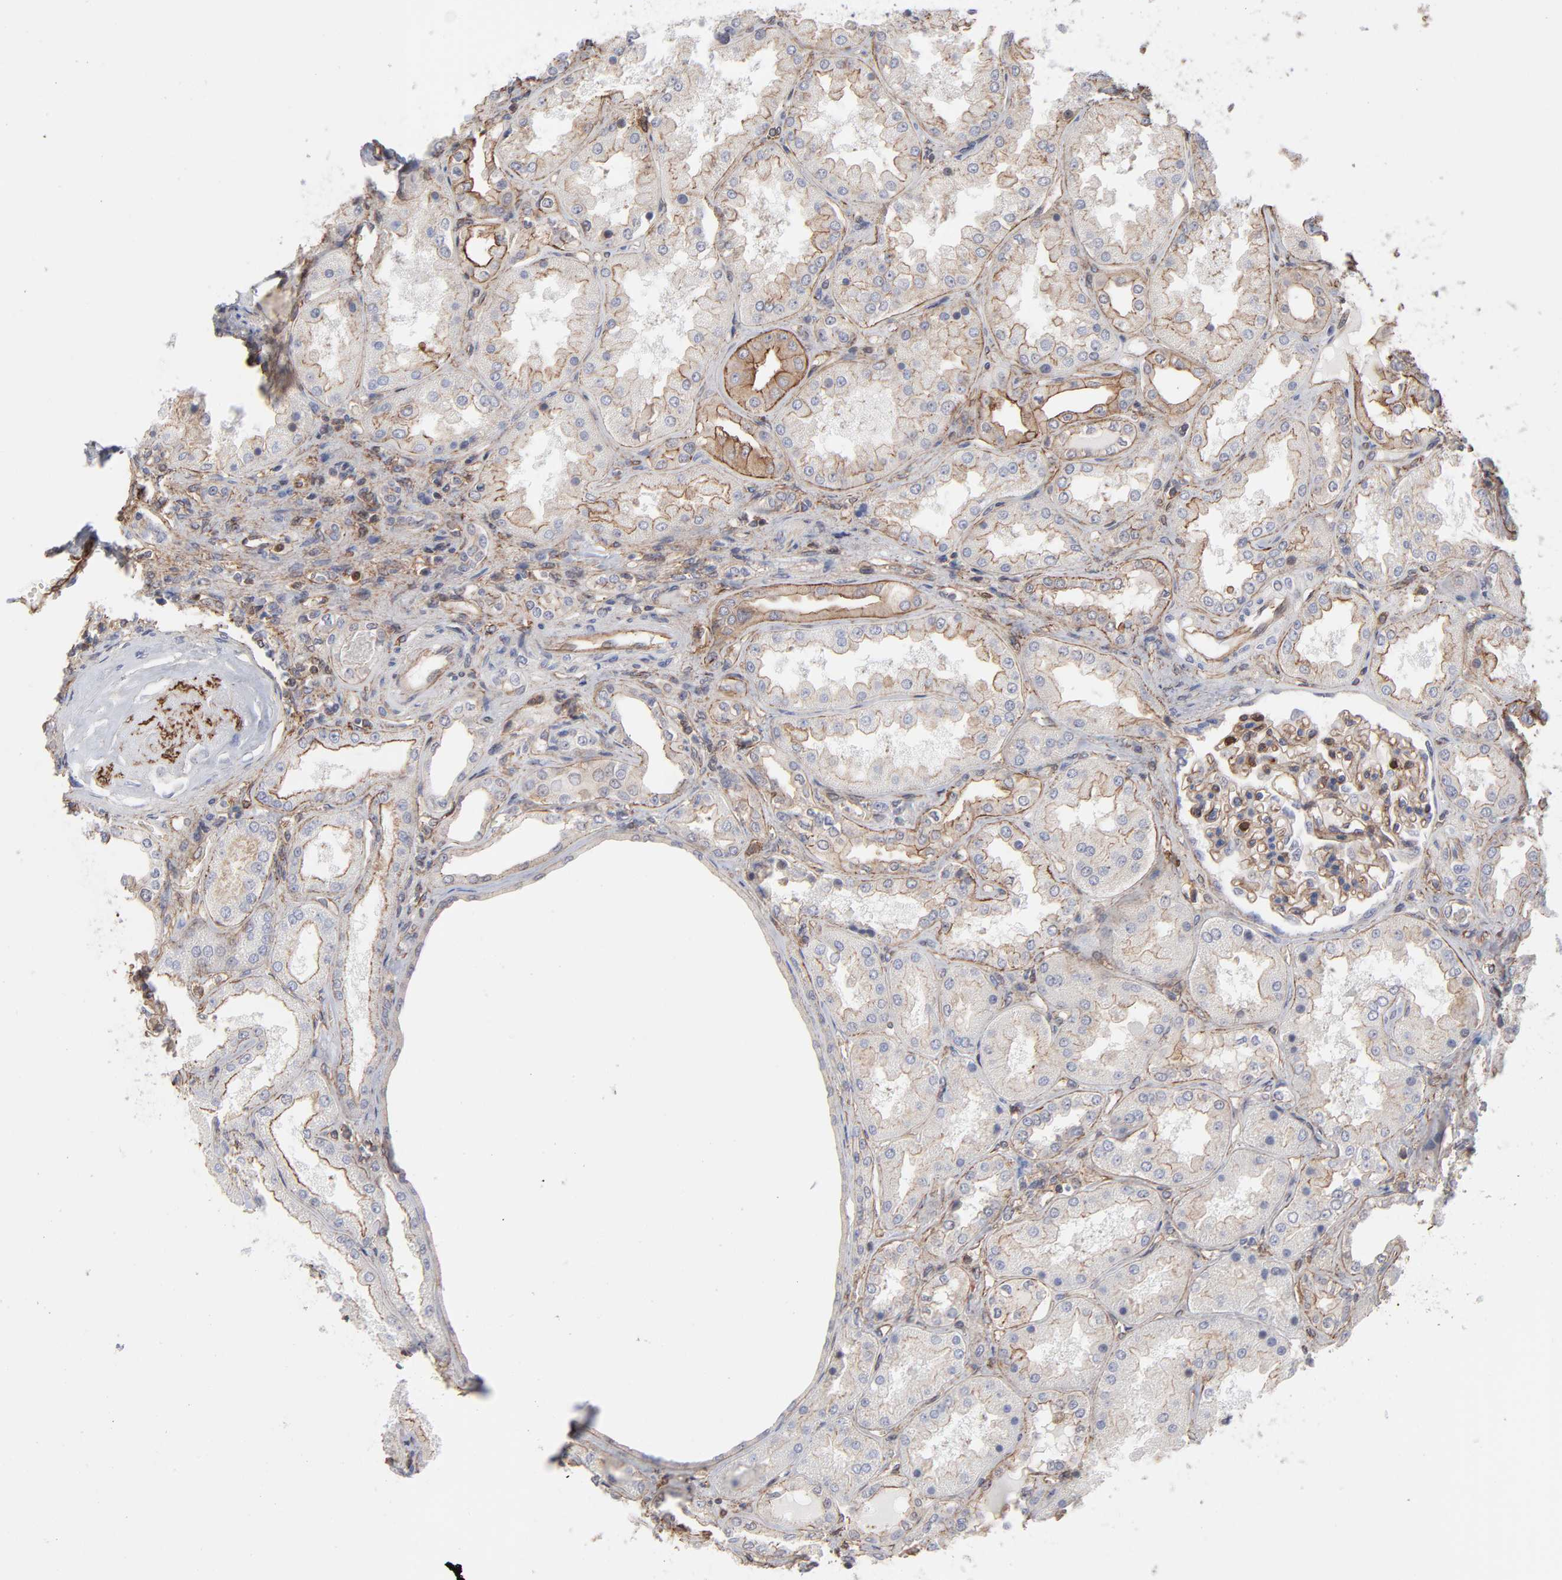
{"staining": {"intensity": "moderate", "quantity": "25%-75%", "location": "cytoplasmic/membranous"}, "tissue": "kidney", "cell_type": "Cells in glomeruli", "image_type": "normal", "snomed": [{"axis": "morphology", "description": "Normal tissue, NOS"}, {"axis": "topography", "description": "Kidney"}], "caption": "Human kidney stained with a brown dye exhibits moderate cytoplasmic/membranous positive expression in about 25%-75% of cells in glomeruli.", "gene": "PXN", "patient": {"sex": "female", "age": 56}}